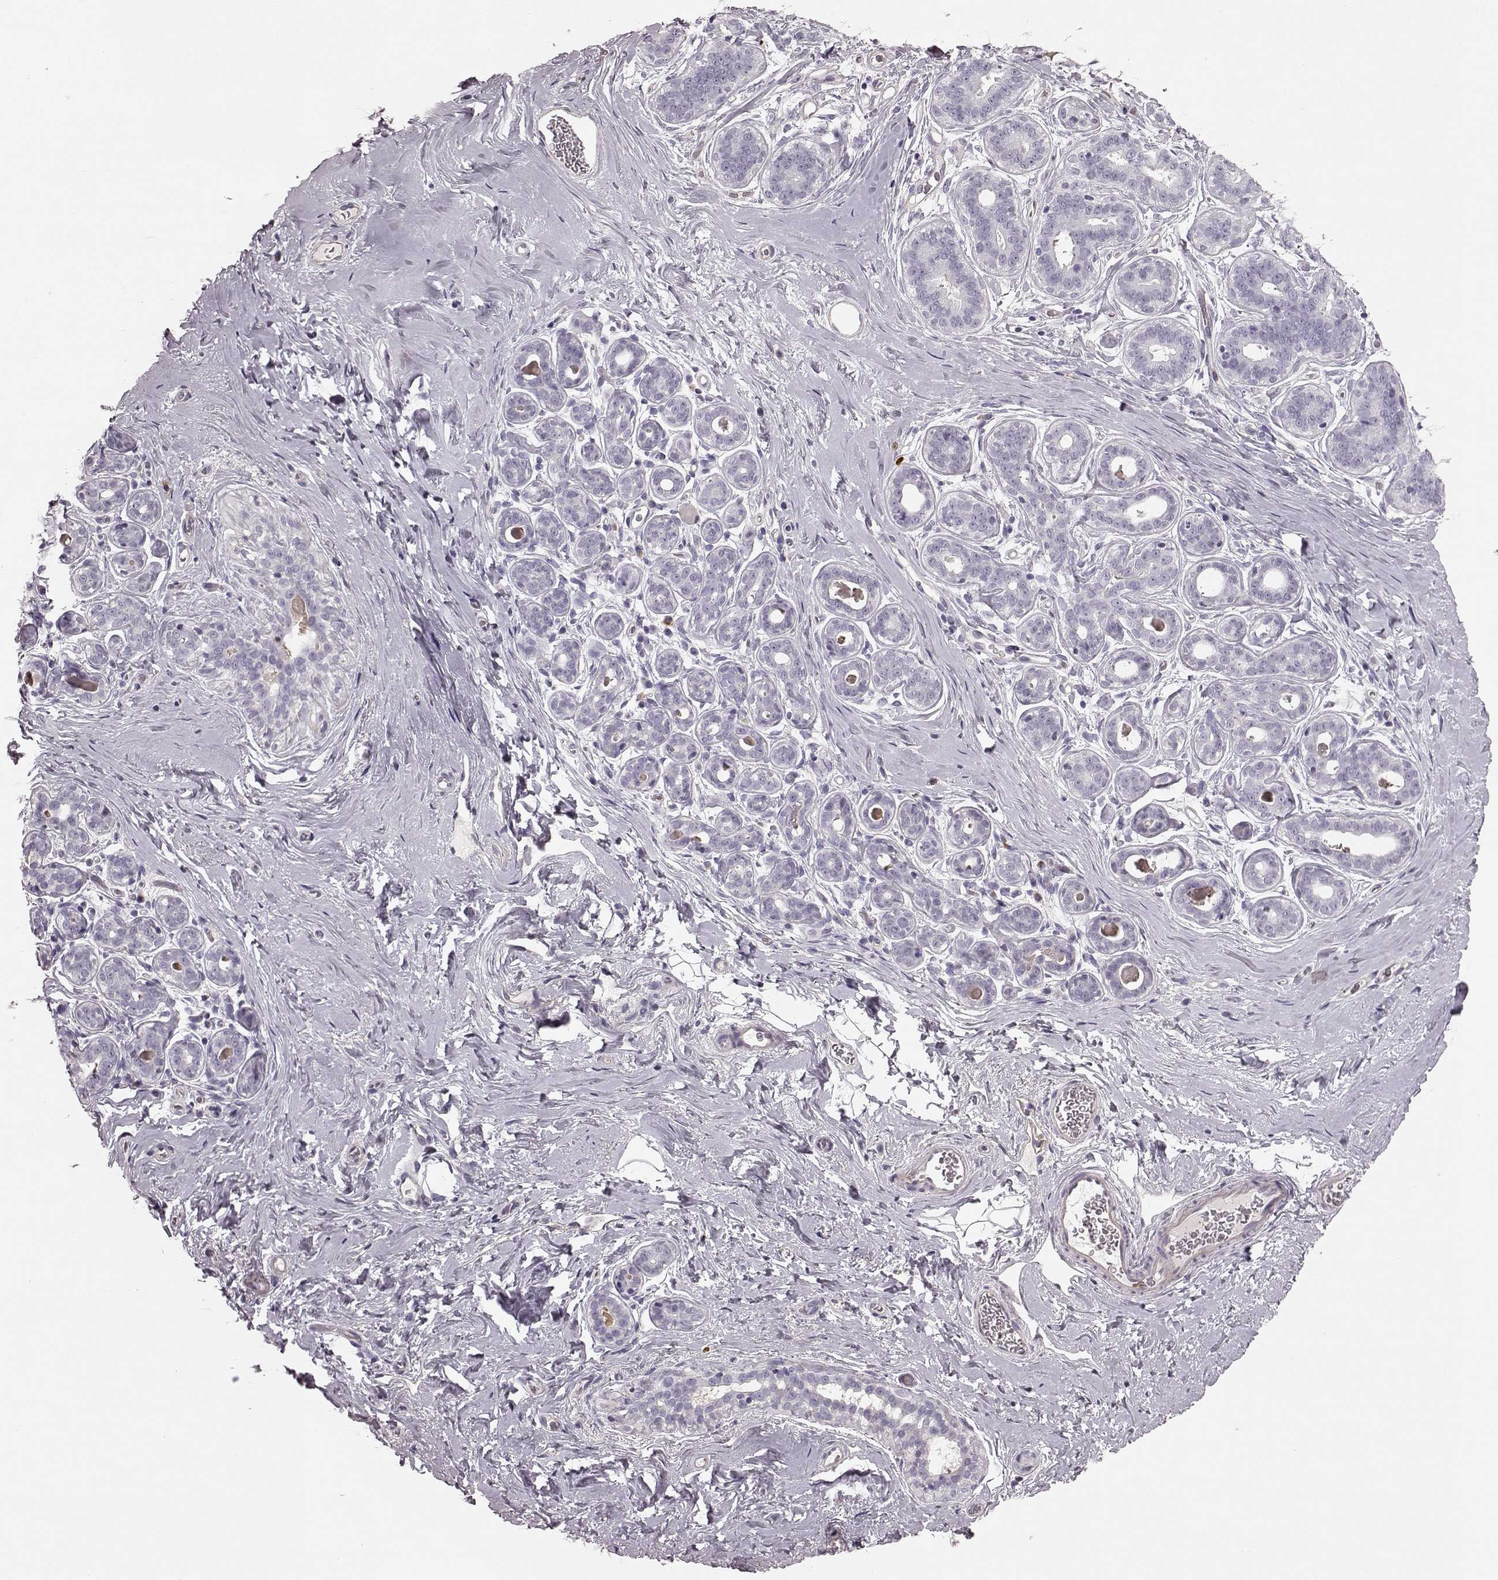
{"staining": {"intensity": "negative", "quantity": "none", "location": "none"}, "tissue": "breast", "cell_type": "Adipocytes", "image_type": "normal", "snomed": [{"axis": "morphology", "description": "Normal tissue, NOS"}, {"axis": "topography", "description": "Skin"}, {"axis": "topography", "description": "Breast"}], "caption": "Adipocytes show no significant expression in unremarkable breast.", "gene": "PDCD1", "patient": {"sex": "female", "age": 43}}